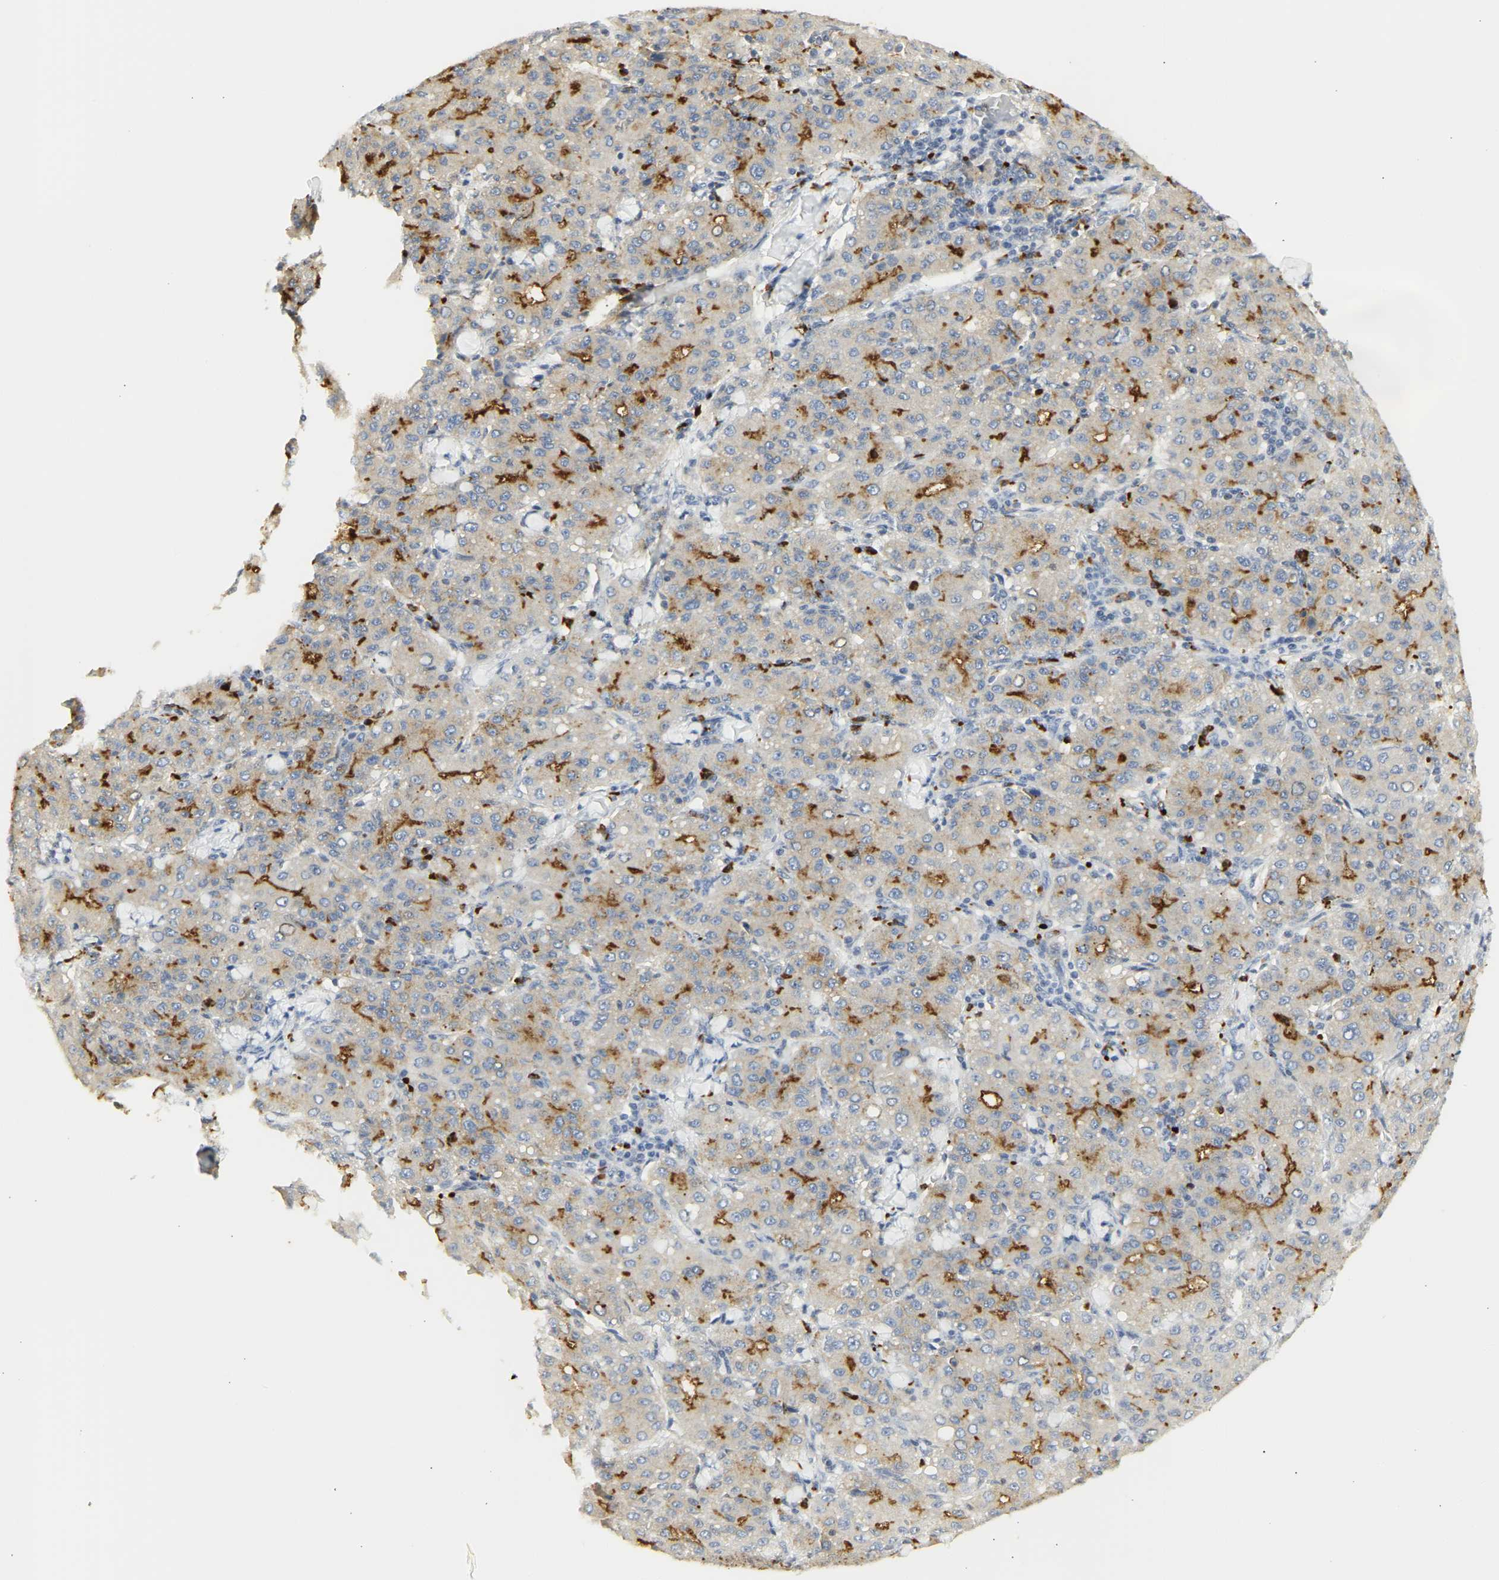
{"staining": {"intensity": "strong", "quantity": "25%-75%", "location": "cytoplasmic/membranous"}, "tissue": "liver cancer", "cell_type": "Tumor cells", "image_type": "cancer", "snomed": [{"axis": "morphology", "description": "Carcinoma, Hepatocellular, NOS"}, {"axis": "topography", "description": "Liver"}], "caption": "Immunohistochemistry of human liver cancer (hepatocellular carcinoma) shows high levels of strong cytoplasmic/membranous staining in about 25%-75% of tumor cells. The protein is shown in brown color, while the nuclei are stained blue.", "gene": "CEACAM5", "patient": {"sex": "male", "age": 65}}